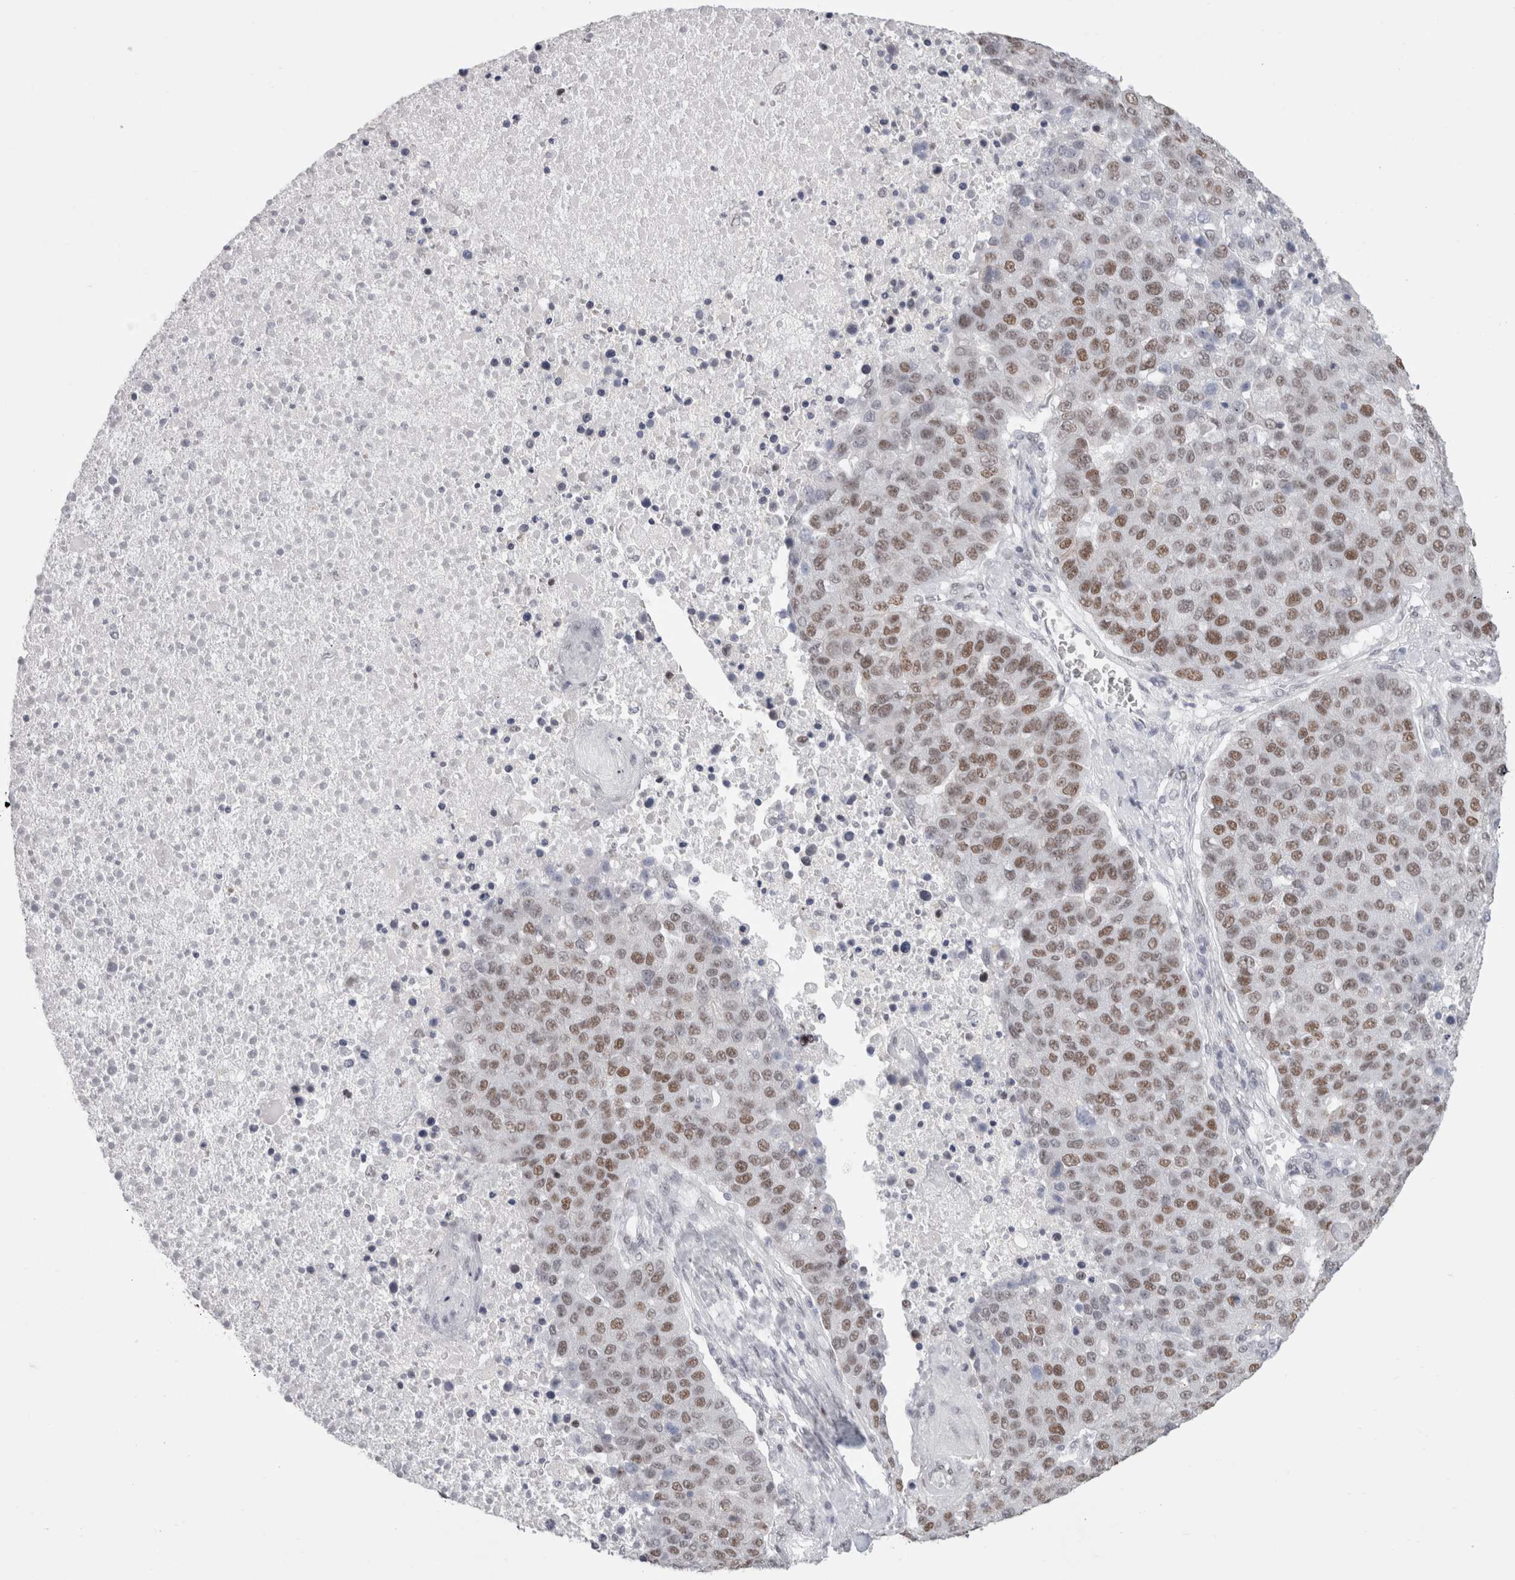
{"staining": {"intensity": "moderate", "quantity": ">75%", "location": "nuclear"}, "tissue": "pancreatic cancer", "cell_type": "Tumor cells", "image_type": "cancer", "snomed": [{"axis": "morphology", "description": "Adenocarcinoma, NOS"}, {"axis": "topography", "description": "Pancreas"}], "caption": "Human pancreatic cancer stained with a brown dye reveals moderate nuclear positive staining in approximately >75% of tumor cells.", "gene": "SMARCC1", "patient": {"sex": "female", "age": 61}}